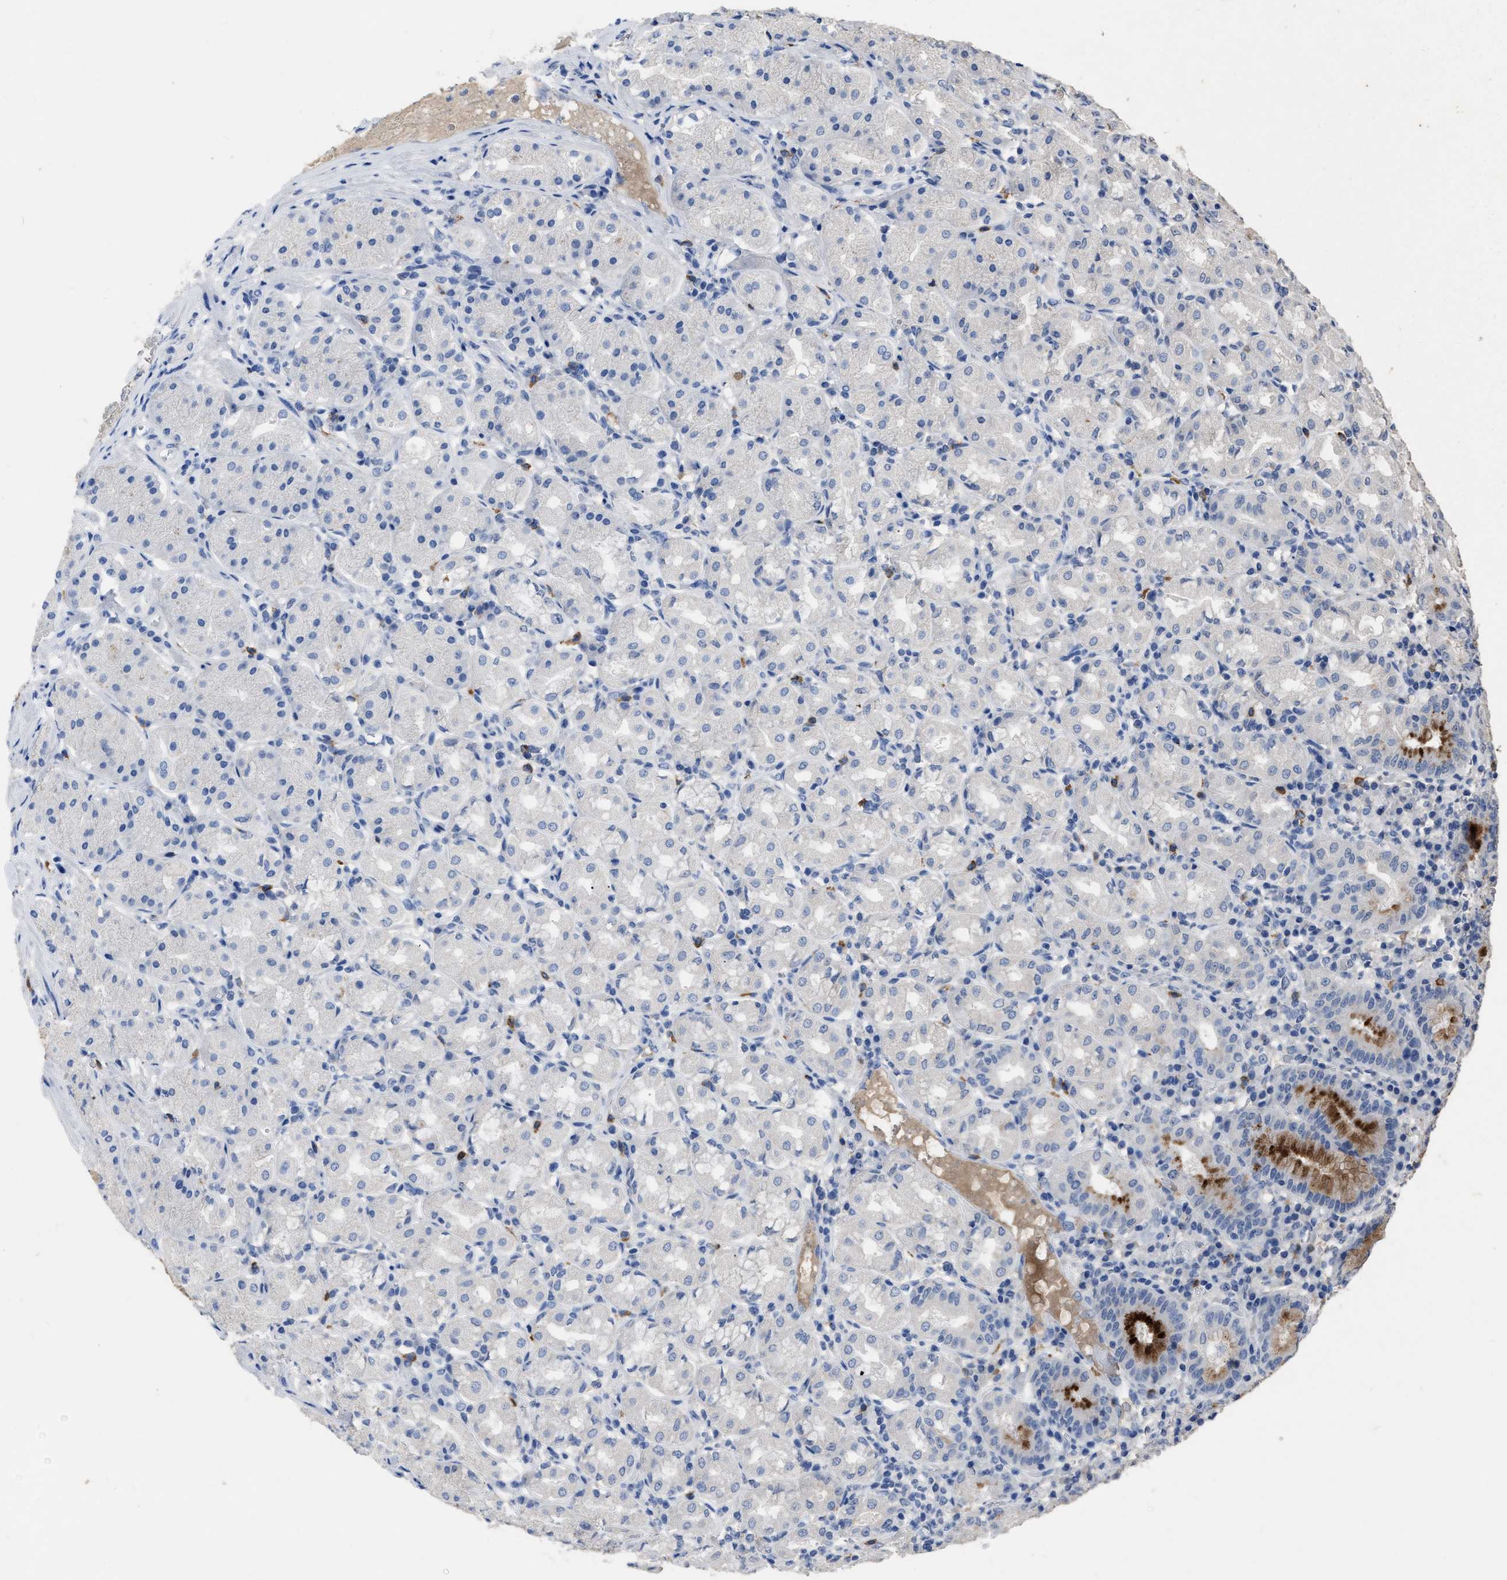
{"staining": {"intensity": "moderate", "quantity": "25%-75%", "location": "cytoplasmic/membranous"}, "tissue": "stomach", "cell_type": "Glandular cells", "image_type": "normal", "snomed": [{"axis": "morphology", "description": "Normal tissue, NOS"}, {"axis": "topography", "description": "Stomach"}, {"axis": "topography", "description": "Stomach, lower"}], "caption": "Immunohistochemical staining of unremarkable stomach demonstrates moderate cytoplasmic/membranous protein expression in approximately 25%-75% of glandular cells.", "gene": "HABP2", "patient": {"sex": "female", "age": 56}}